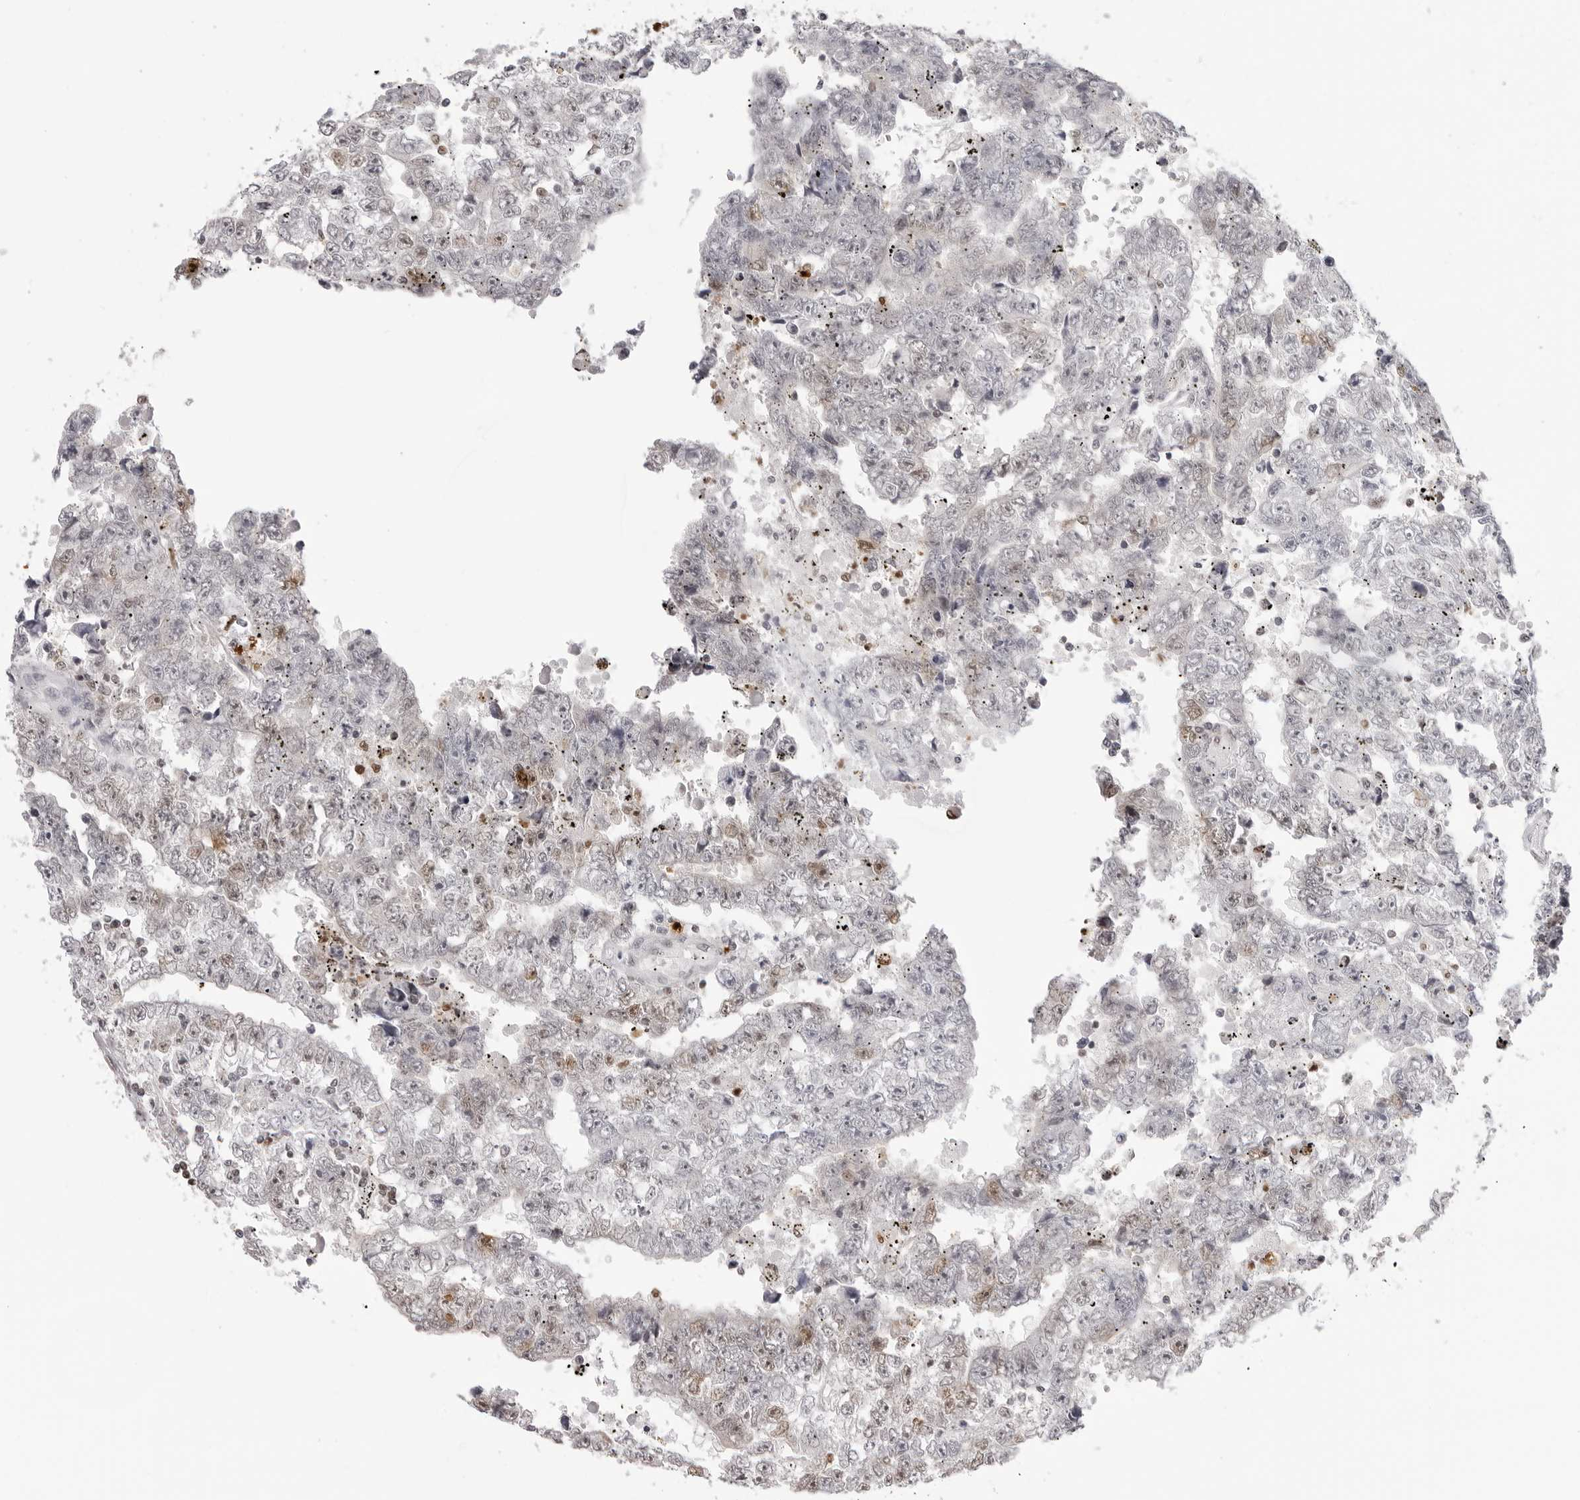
{"staining": {"intensity": "moderate", "quantity": "<25%", "location": "nuclear"}, "tissue": "testis cancer", "cell_type": "Tumor cells", "image_type": "cancer", "snomed": [{"axis": "morphology", "description": "Carcinoma, Embryonal, NOS"}, {"axis": "topography", "description": "Testis"}], "caption": "Immunohistochemical staining of human embryonal carcinoma (testis) reveals low levels of moderate nuclear protein staining in approximately <25% of tumor cells. The staining was performed using DAB (3,3'-diaminobenzidine), with brown indicating positive protein expression. Nuclei are stained blue with hematoxylin.", "gene": "HSPA4", "patient": {"sex": "male", "age": 25}}